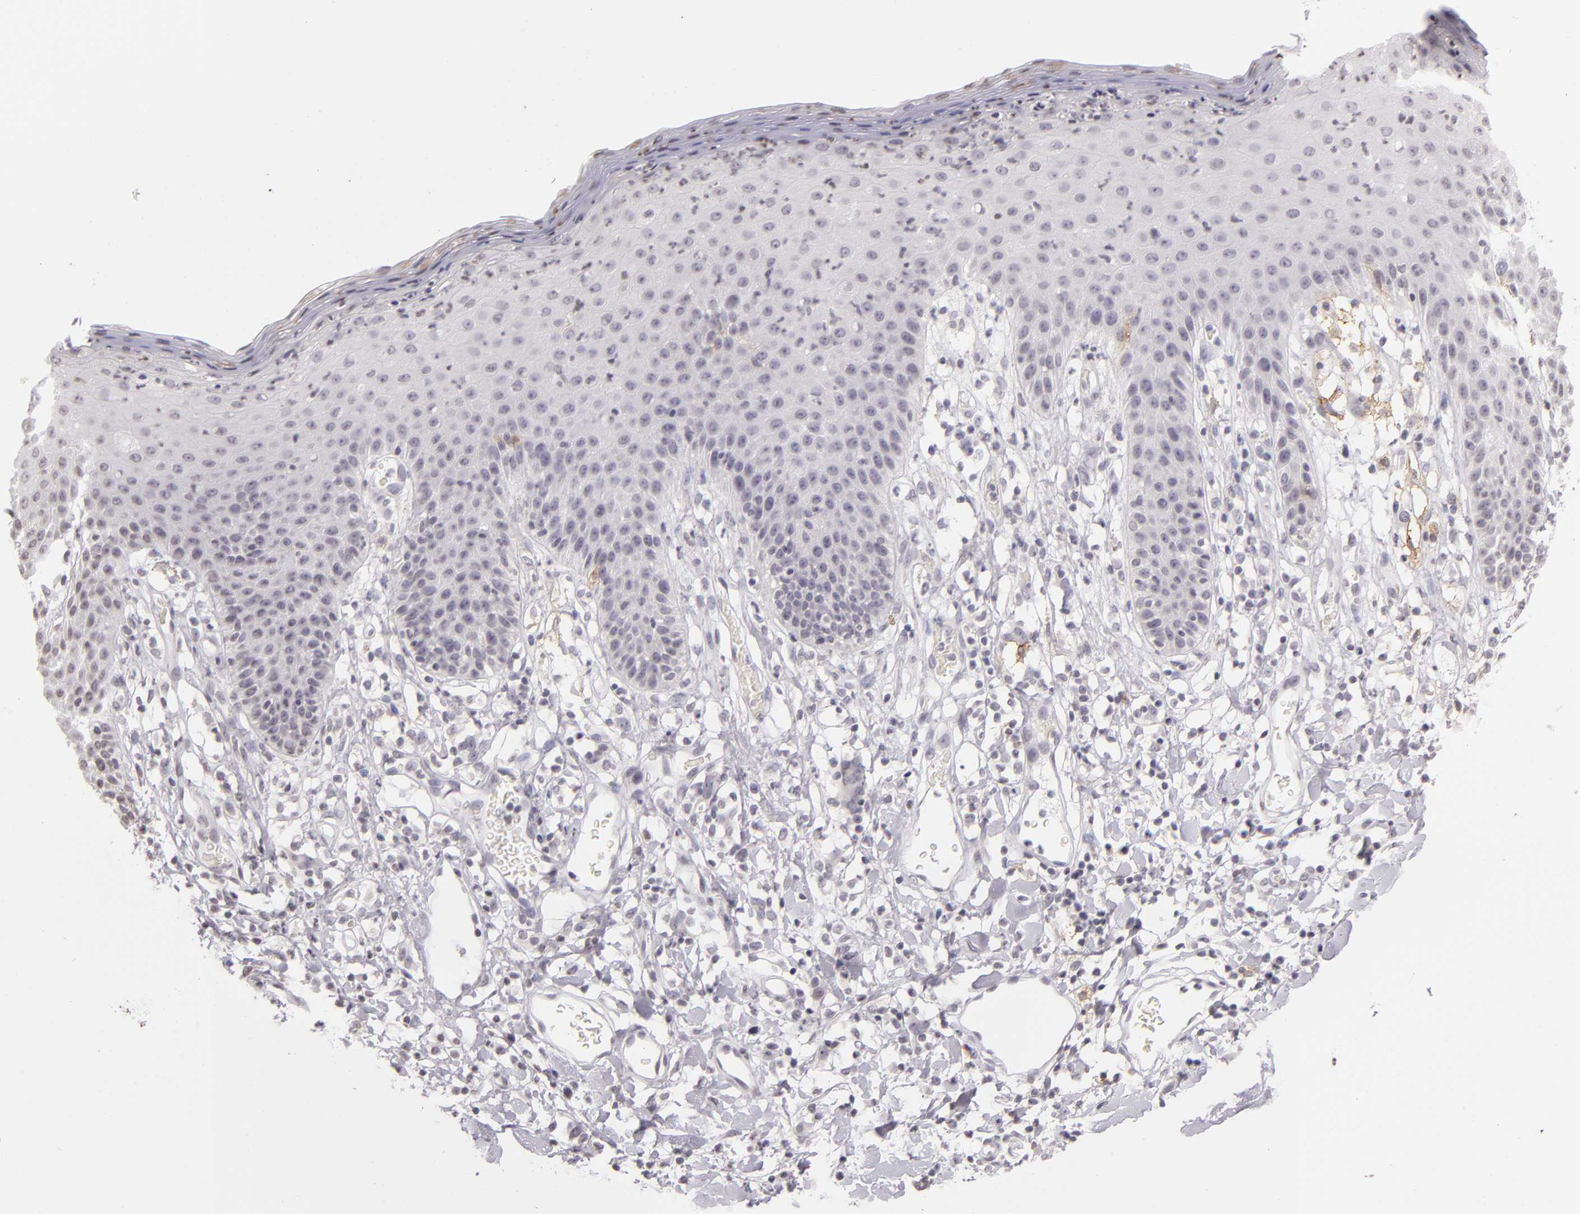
{"staining": {"intensity": "negative", "quantity": "none", "location": "none"}, "tissue": "skin", "cell_type": "Epidermal cells", "image_type": "normal", "snomed": [{"axis": "morphology", "description": "Normal tissue, NOS"}, {"axis": "topography", "description": "Vulva"}, {"axis": "topography", "description": "Peripheral nerve tissue"}], "caption": "IHC micrograph of normal human skin stained for a protein (brown), which shows no expression in epidermal cells.", "gene": "CD40", "patient": {"sex": "female", "age": 68}}